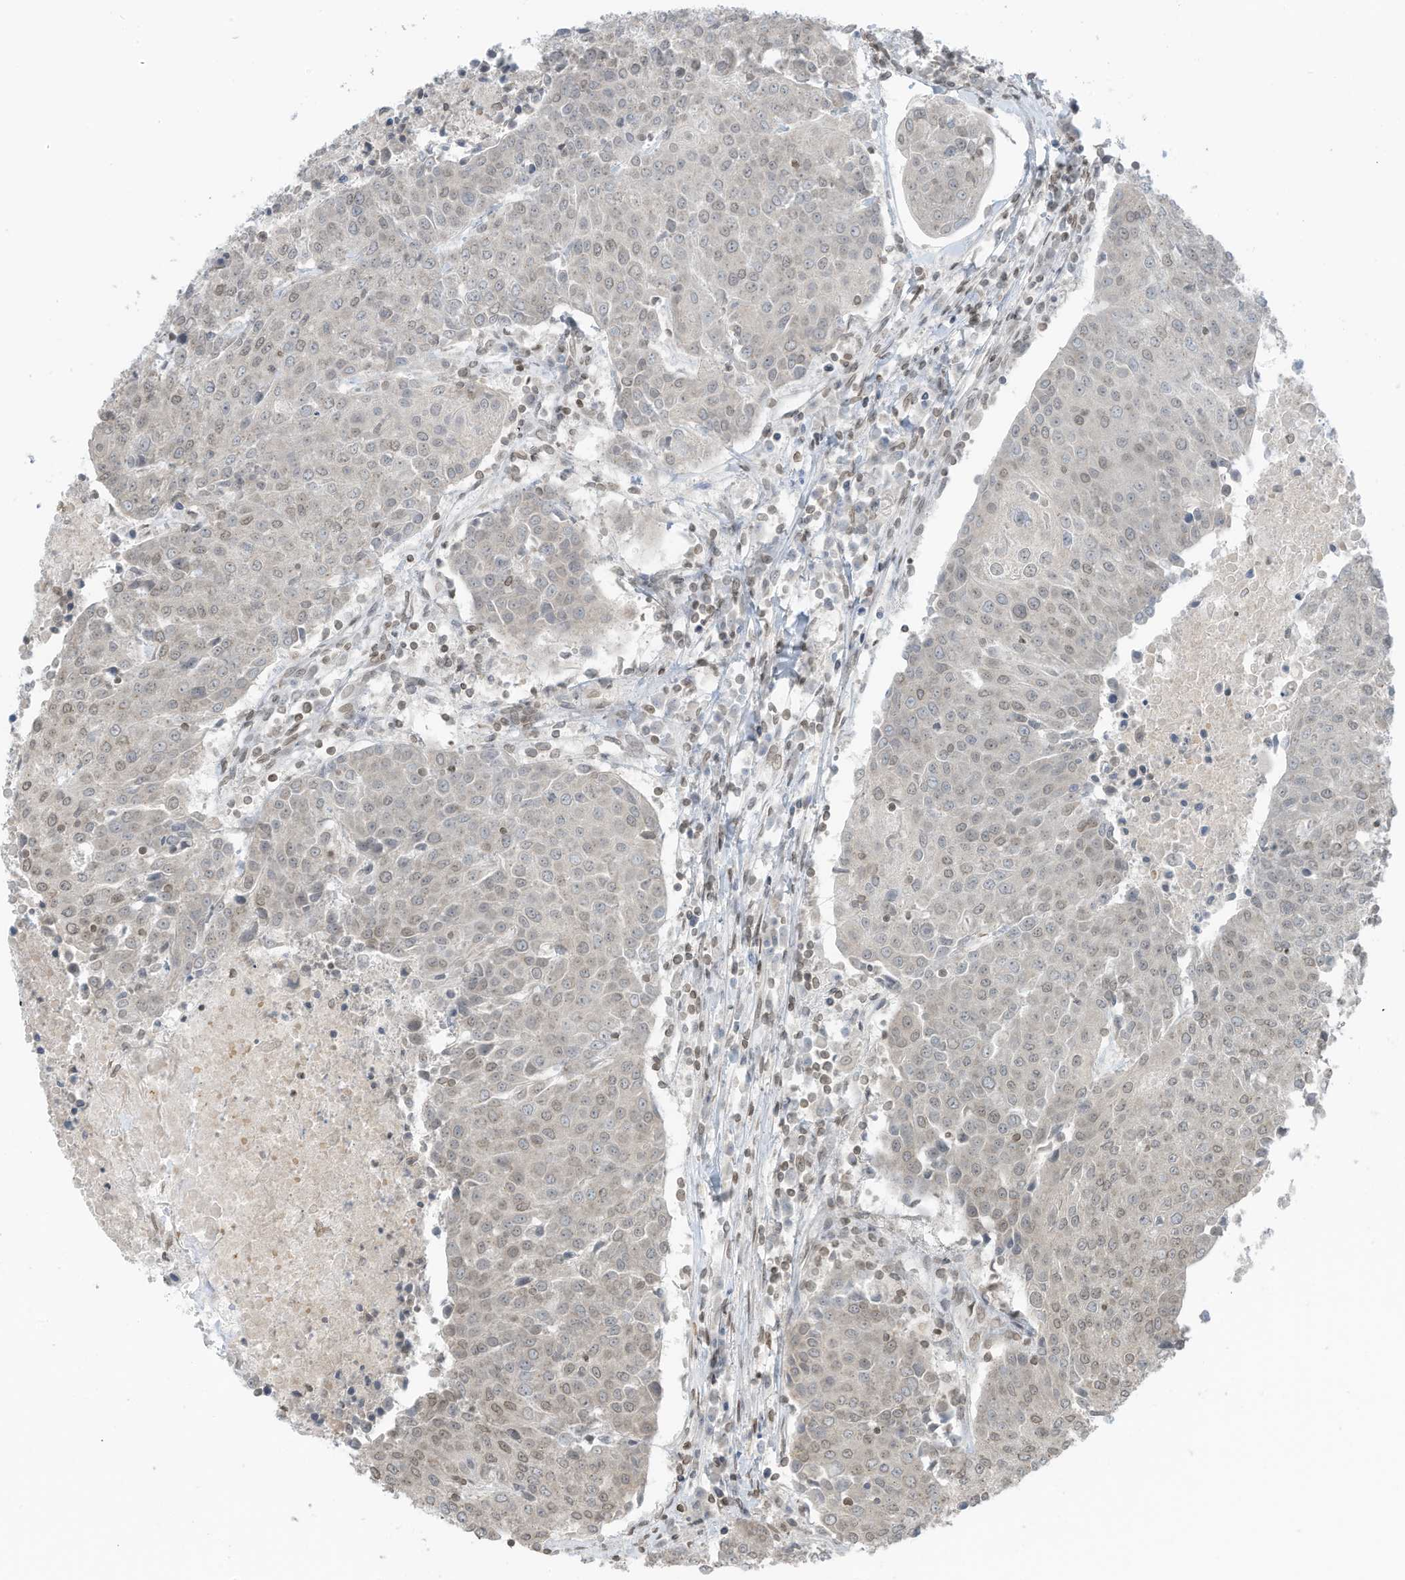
{"staining": {"intensity": "weak", "quantity": "<25%", "location": "nuclear"}, "tissue": "urothelial cancer", "cell_type": "Tumor cells", "image_type": "cancer", "snomed": [{"axis": "morphology", "description": "Urothelial carcinoma, High grade"}, {"axis": "topography", "description": "Urinary bladder"}], "caption": "DAB immunohistochemical staining of urothelial carcinoma (high-grade) shows no significant expression in tumor cells.", "gene": "RABL3", "patient": {"sex": "female", "age": 85}}